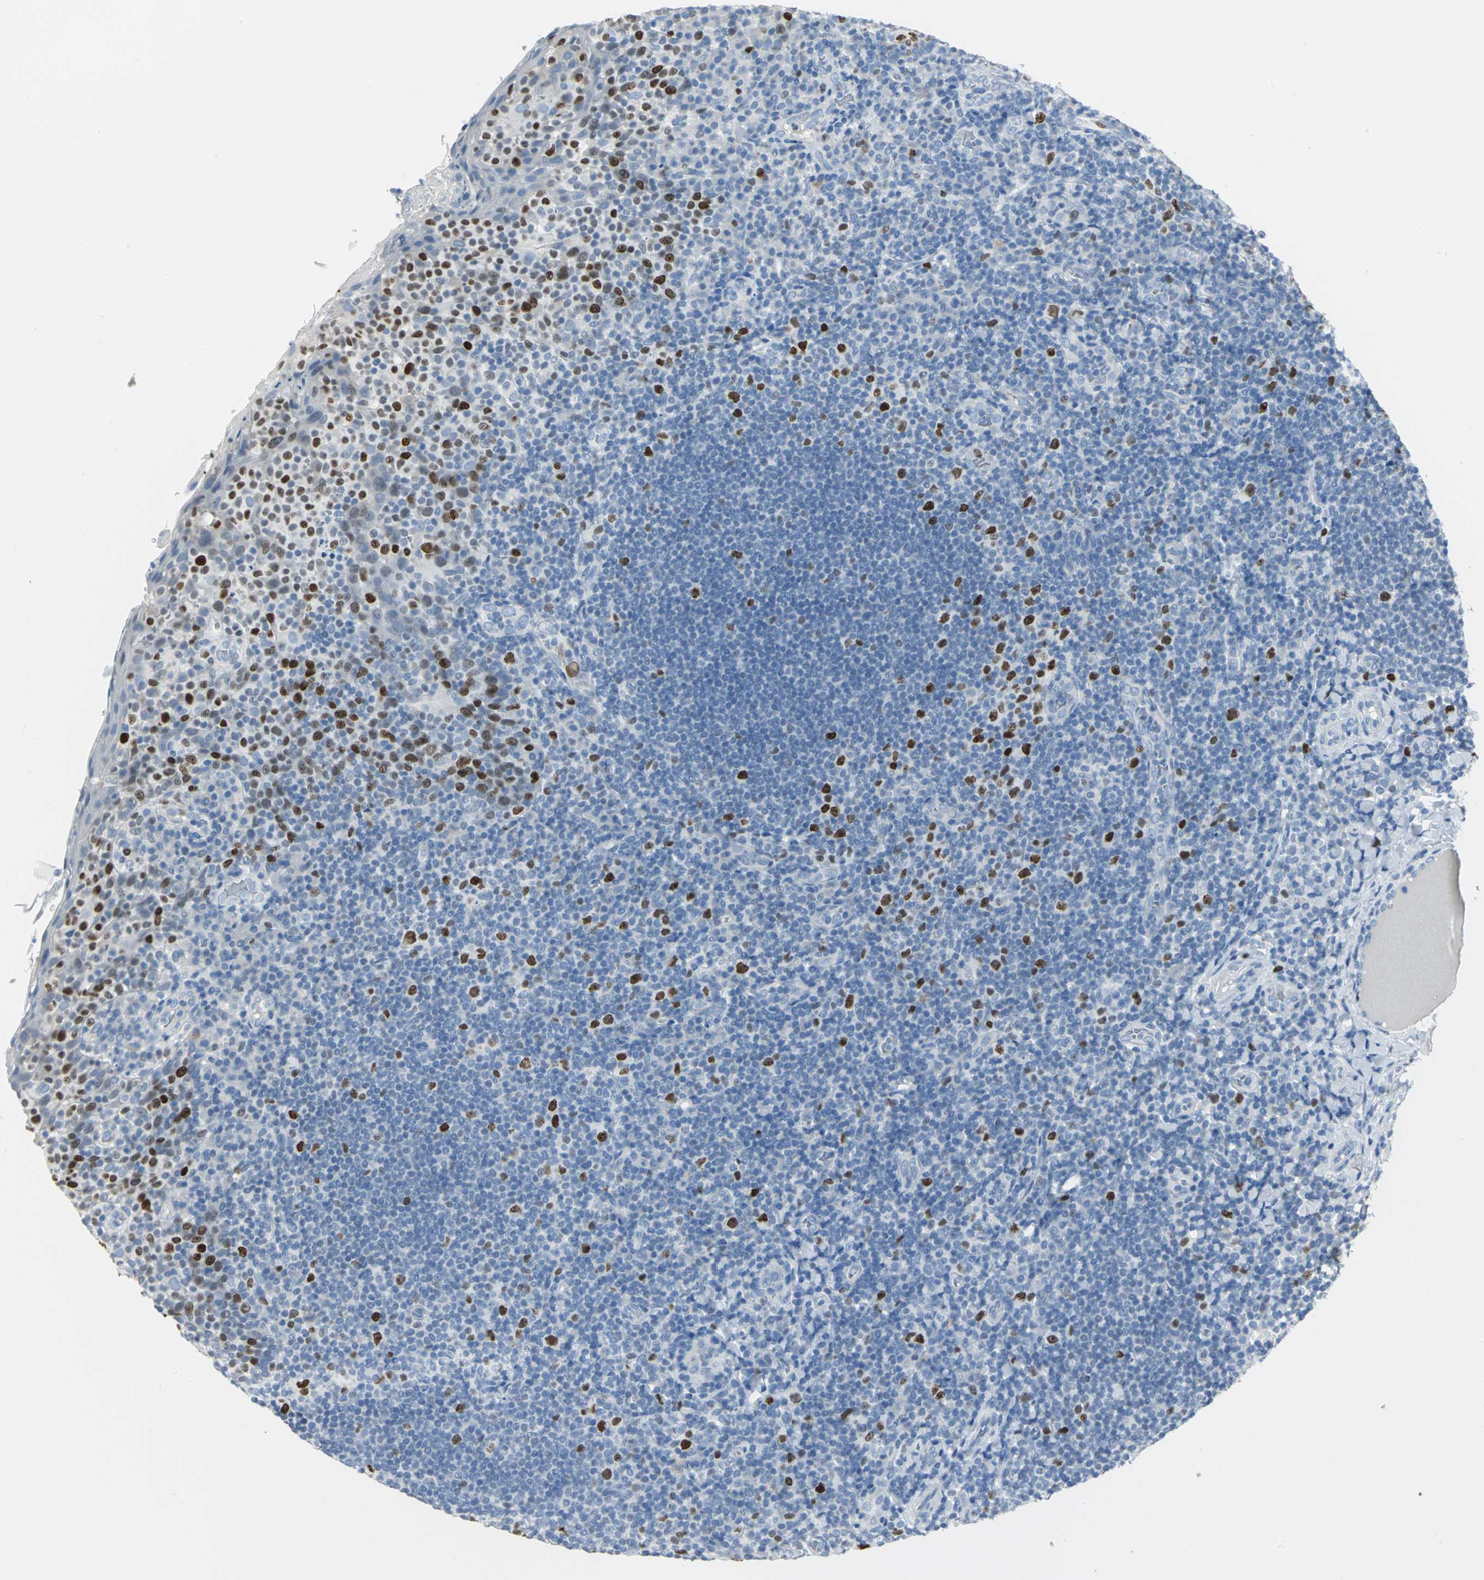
{"staining": {"intensity": "moderate", "quantity": ">75%", "location": "nuclear"}, "tissue": "tonsil", "cell_type": "Germinal center cells", "image_type": "normal", "snomed": [{"axis": "morphology", "description": "Normal tissue, NOS"}, {"axis": "topography", "description": "Tonsil"}], "caption": "Germinal center cells demonstrate moderate nuclear expression in approximately >75% of cells in benign tonsil.", "gene": "MCM3", "patient": {"sex": "male", "age": 17}}